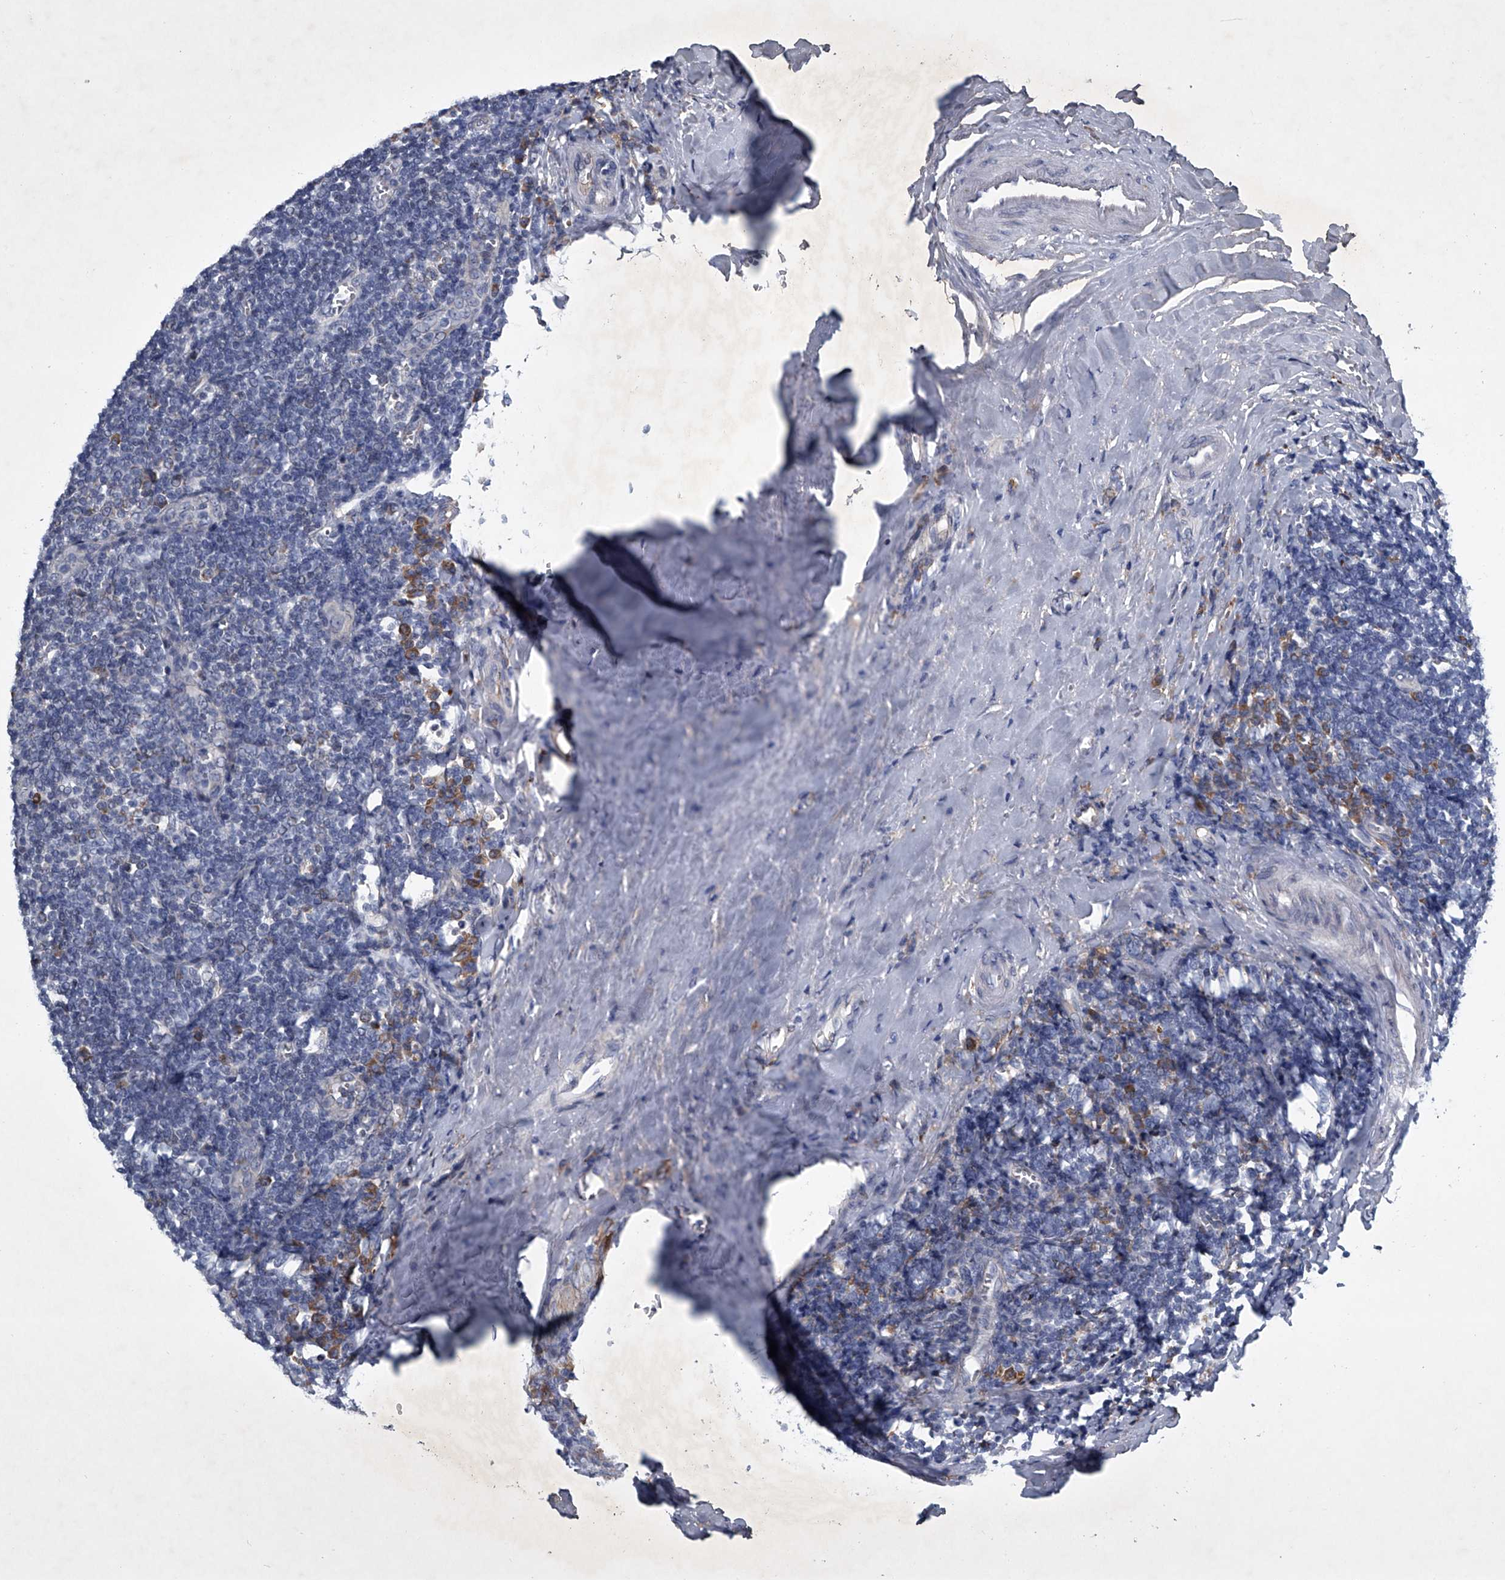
{"staining": {"intensity": "weak", "quantity": "<25%", "location": "cytoplasmic/membranous"}, "tissue": "tonsil", "cell_type": "Germinal center cells", "image_type": "normal", "snomed": [{"axis": "morphology", "description": "Normal tissue, NOS"}, {"axis": "topography", "description": "Tonsil"}], "caption": "DAB (3,3'-diaminobenzidine) immunohistochemical staining of normal tonsil exhibits no significant positivity in germinal center cells.", "gene": "ABCG1", "patient": {"sex": "male", "age": 27}}